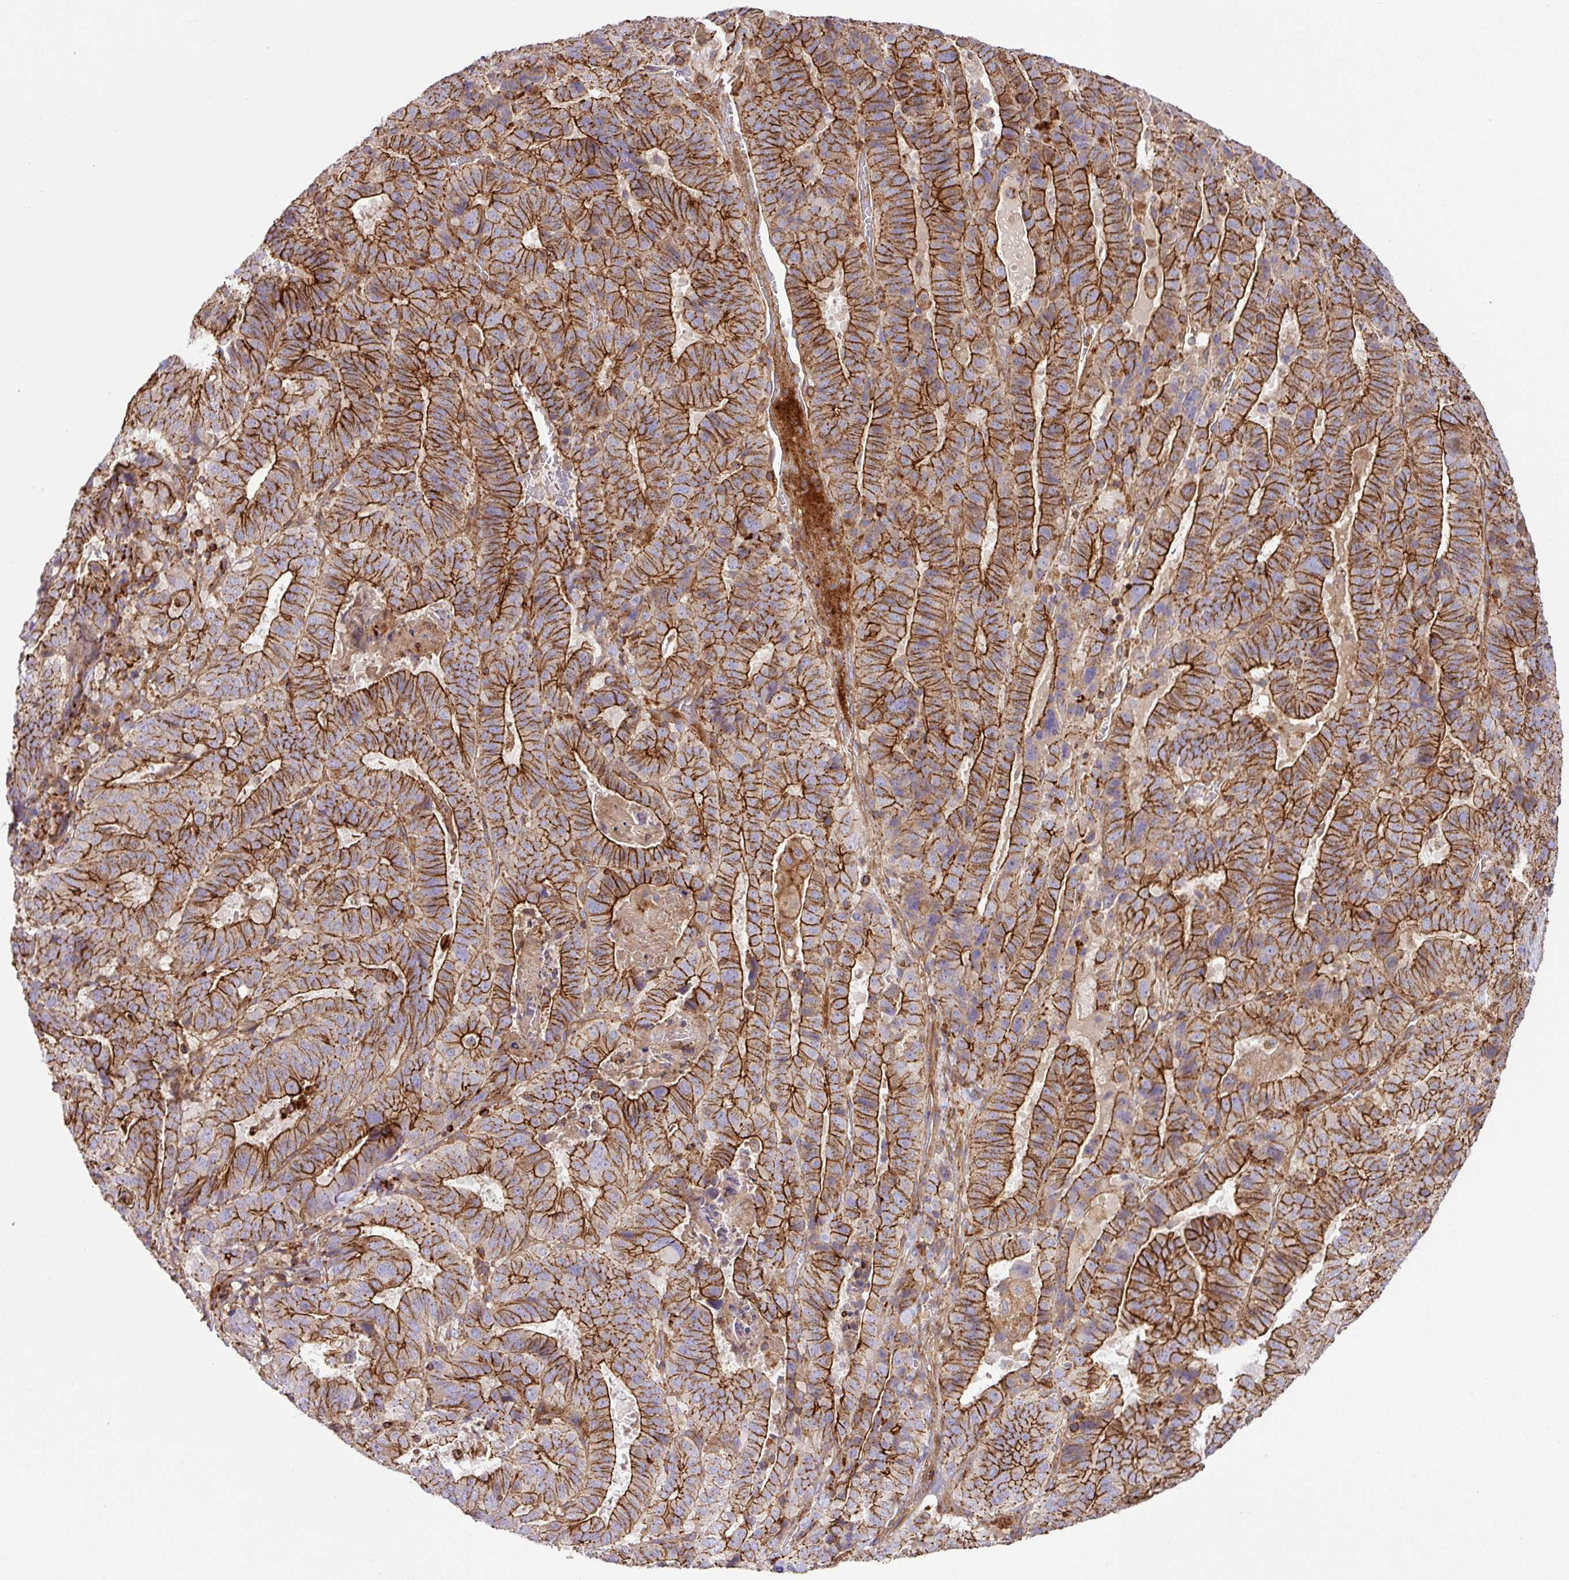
{"staining": {"intensity": "strong", "quantity": ">75%", "location": "cytoplasmic/membranous"}, "tissue": "stomach cancer", "cell_type": "Tumor cells", "image_type": "cancer", "snomed": [{"axis": "morphology", "description": "Adenocarcinoma, NOS"}, {"axis": "topography", "description": "Stomach"}], "caption": "Stomach cancer (adenocarcinoma) was stained to show a protein in brown. There is high levels of strong cytoplasmic/membranous positivity in approximately >75% of tumor cells.", "gene": "RIC1", "patient": {"sex": "male", "age": 48}}